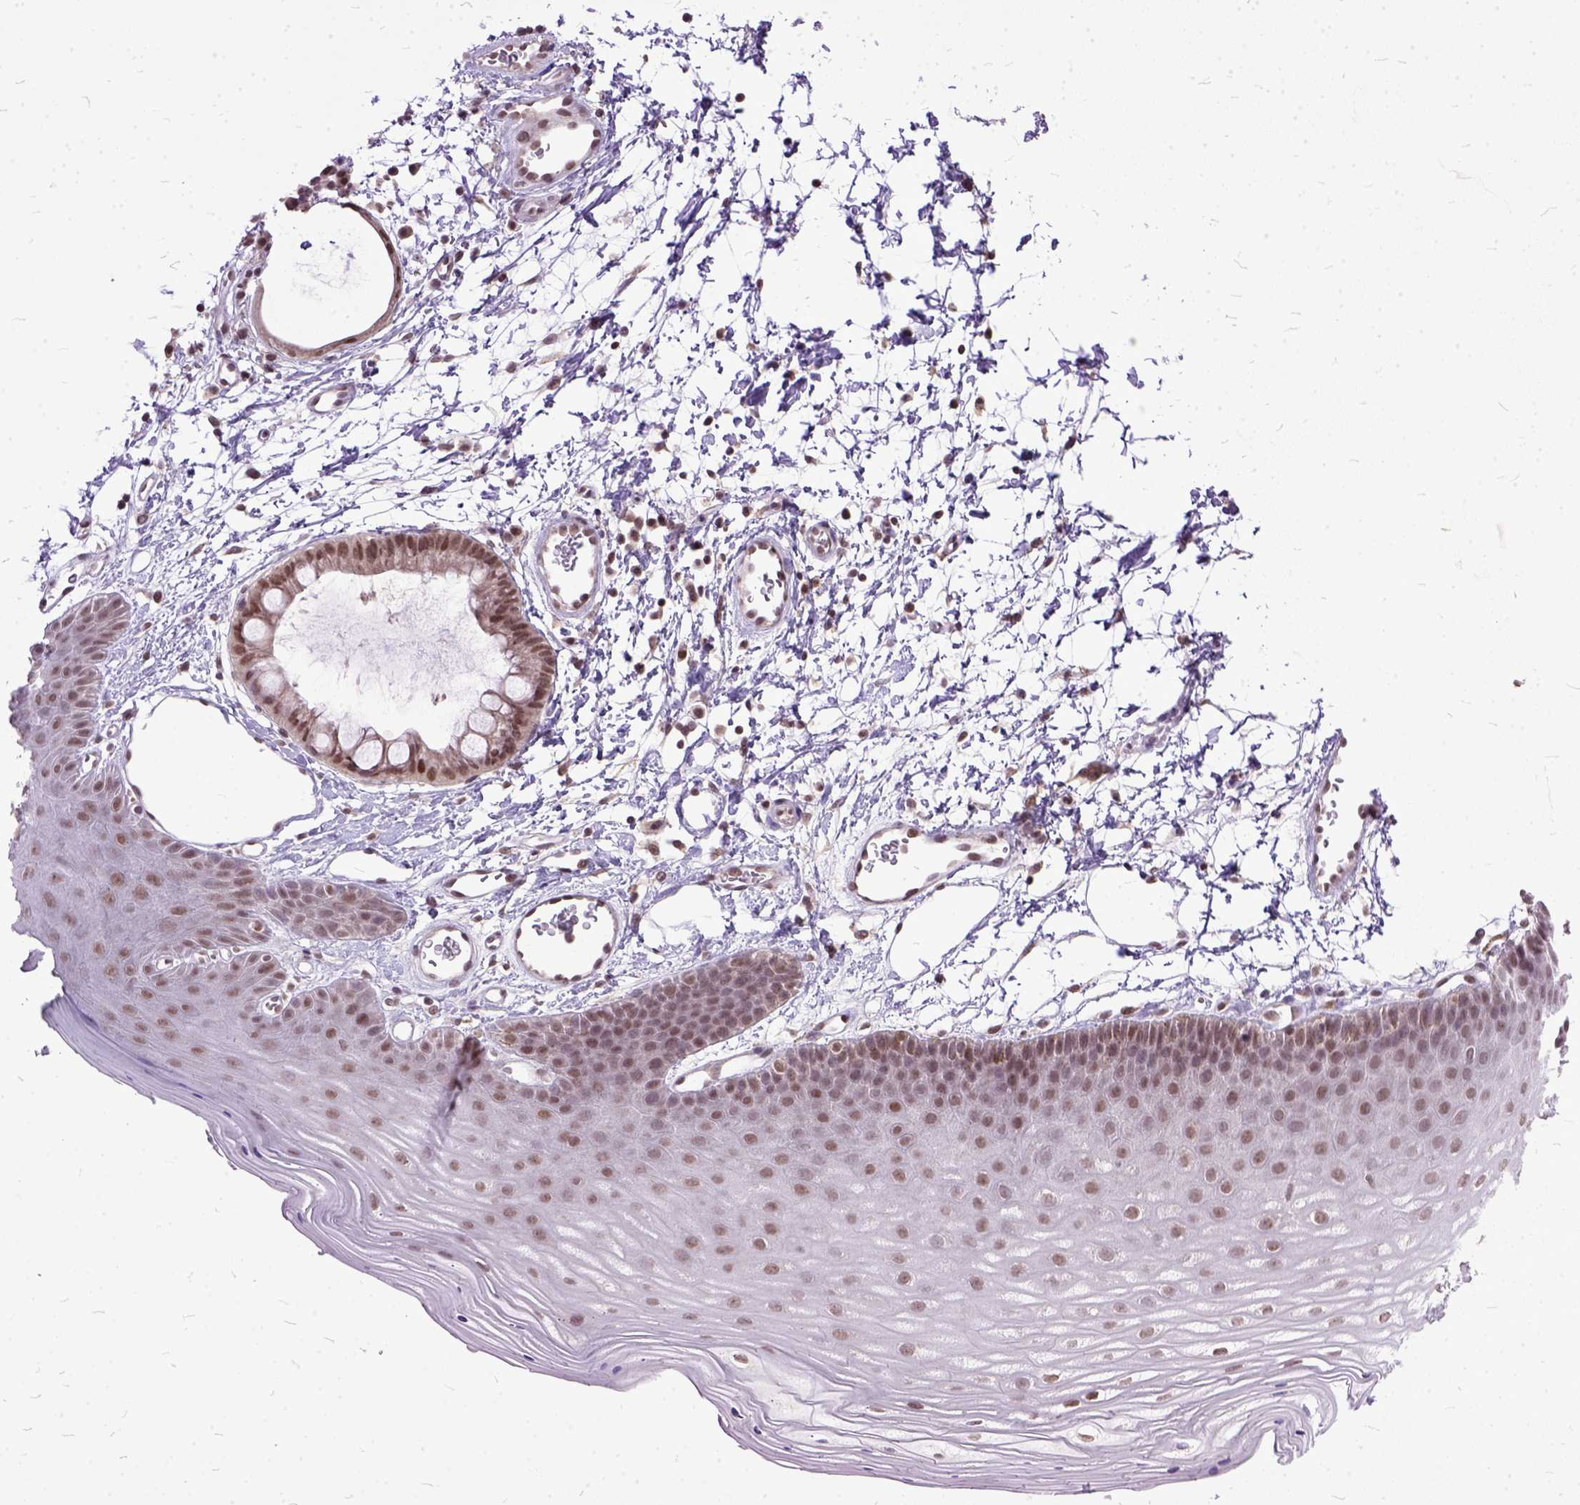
{"staining": {"intensity": "moderate", "quantity": ">75%", "location": "nuclear"}, "tissue": "skin", "cell_type": "Epidermal cells", "image_type": "normal", "snomed": [{"axis": "morphology", "description": "Normal tissue, NOS"}, {"axis": "topography", "description": "Anal"}], "caption": "High-magnification brightfield microscopy of normal skin stained with DAB (brown) and counterstained with hematoxylin (blue). epidermal cells exhibit moderate nuclear staining is identified in approximately>75% of cells. Immunohistochemistry (ihc) stains the protein in brown and the nuclei are stained blue.", "gene": "ORC5", "patient": {"sex": "male", "age": 53}}